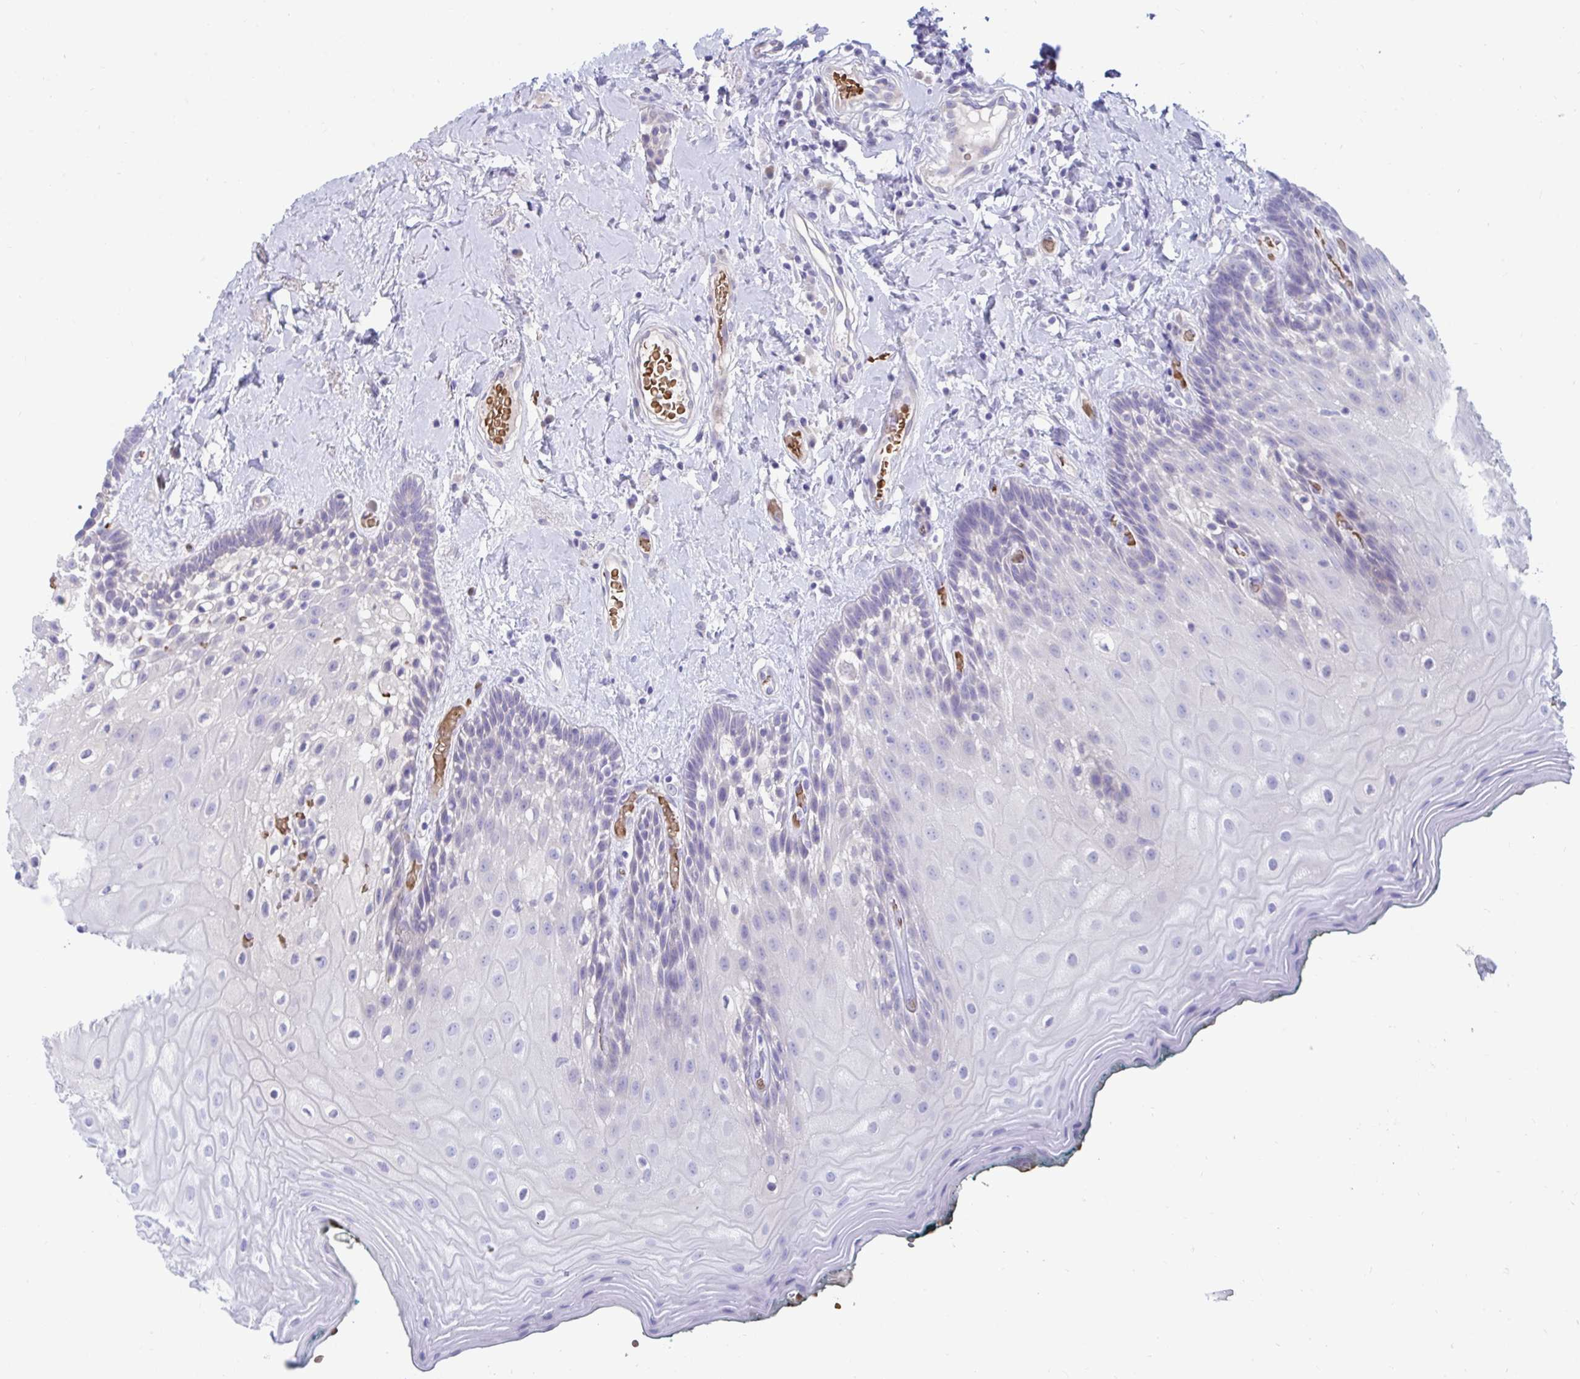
{"staining": {"intensity": "negative", "quantity": "none", "location": "none"}, "tissue": "oral mucosa", "cell_type": "Squamous epithelial cells", "image_type": "normal", "snomed": [{"axis": "morphology", "description": "Normal tissue, NOS"}, {"axis": "morphology", "description": "Squamous cell carcinoma, NOS"}, {"axis": "topography", "description": "Oral tissue"}, {"axis": "topography", "description": "Head-Neck"}], "caption": "Immunohistochemical staining of benign oral mucosa exhibits no significant expression in squamous epithelial cells. (Brightfield microscopy of DAB immunohistochemistry (IHC) at high magnification).", "gene": "TTC30A", "patient": {"sex": "male", "age": 64}}